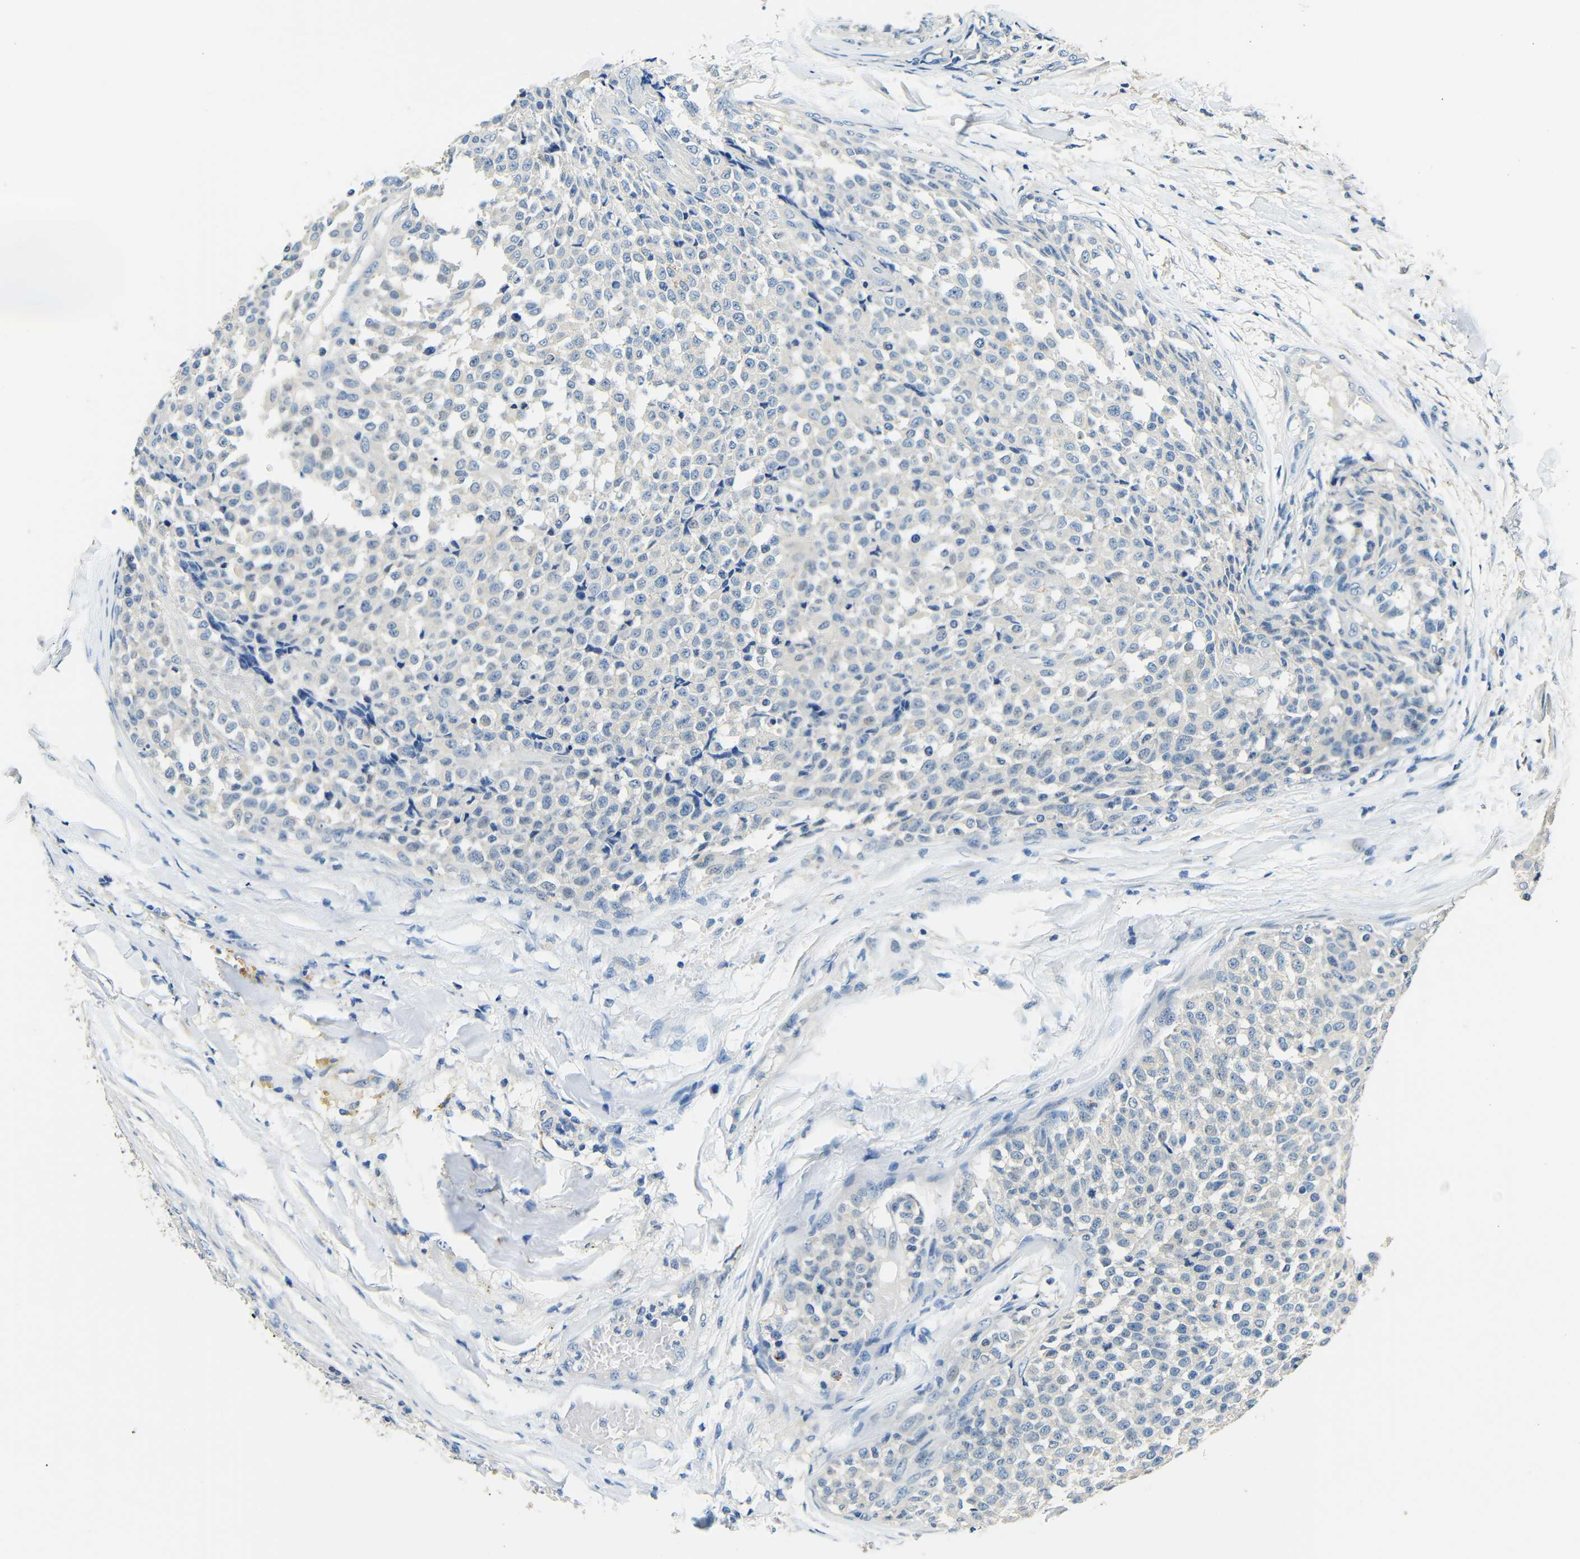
{"staining": {"intensity": "negative", "quantity": "none", "location": "none"}, "tissue": "testis cancer", "cell_type": "Tumor cells", "image_type": "cancer", "snomed": [{"axis": "morphology", "description": "Seminoma, NOS"}, {"axis": "topography", "description": "Testis"}], "caption": "Immunohistochemistry photomicrograph of human testis cancer (seminoma) stained for a protein (brown), which shows no expression in tumor cells.", "gene": "FMO5", "patient": {"sex": "male", "age": 59}}